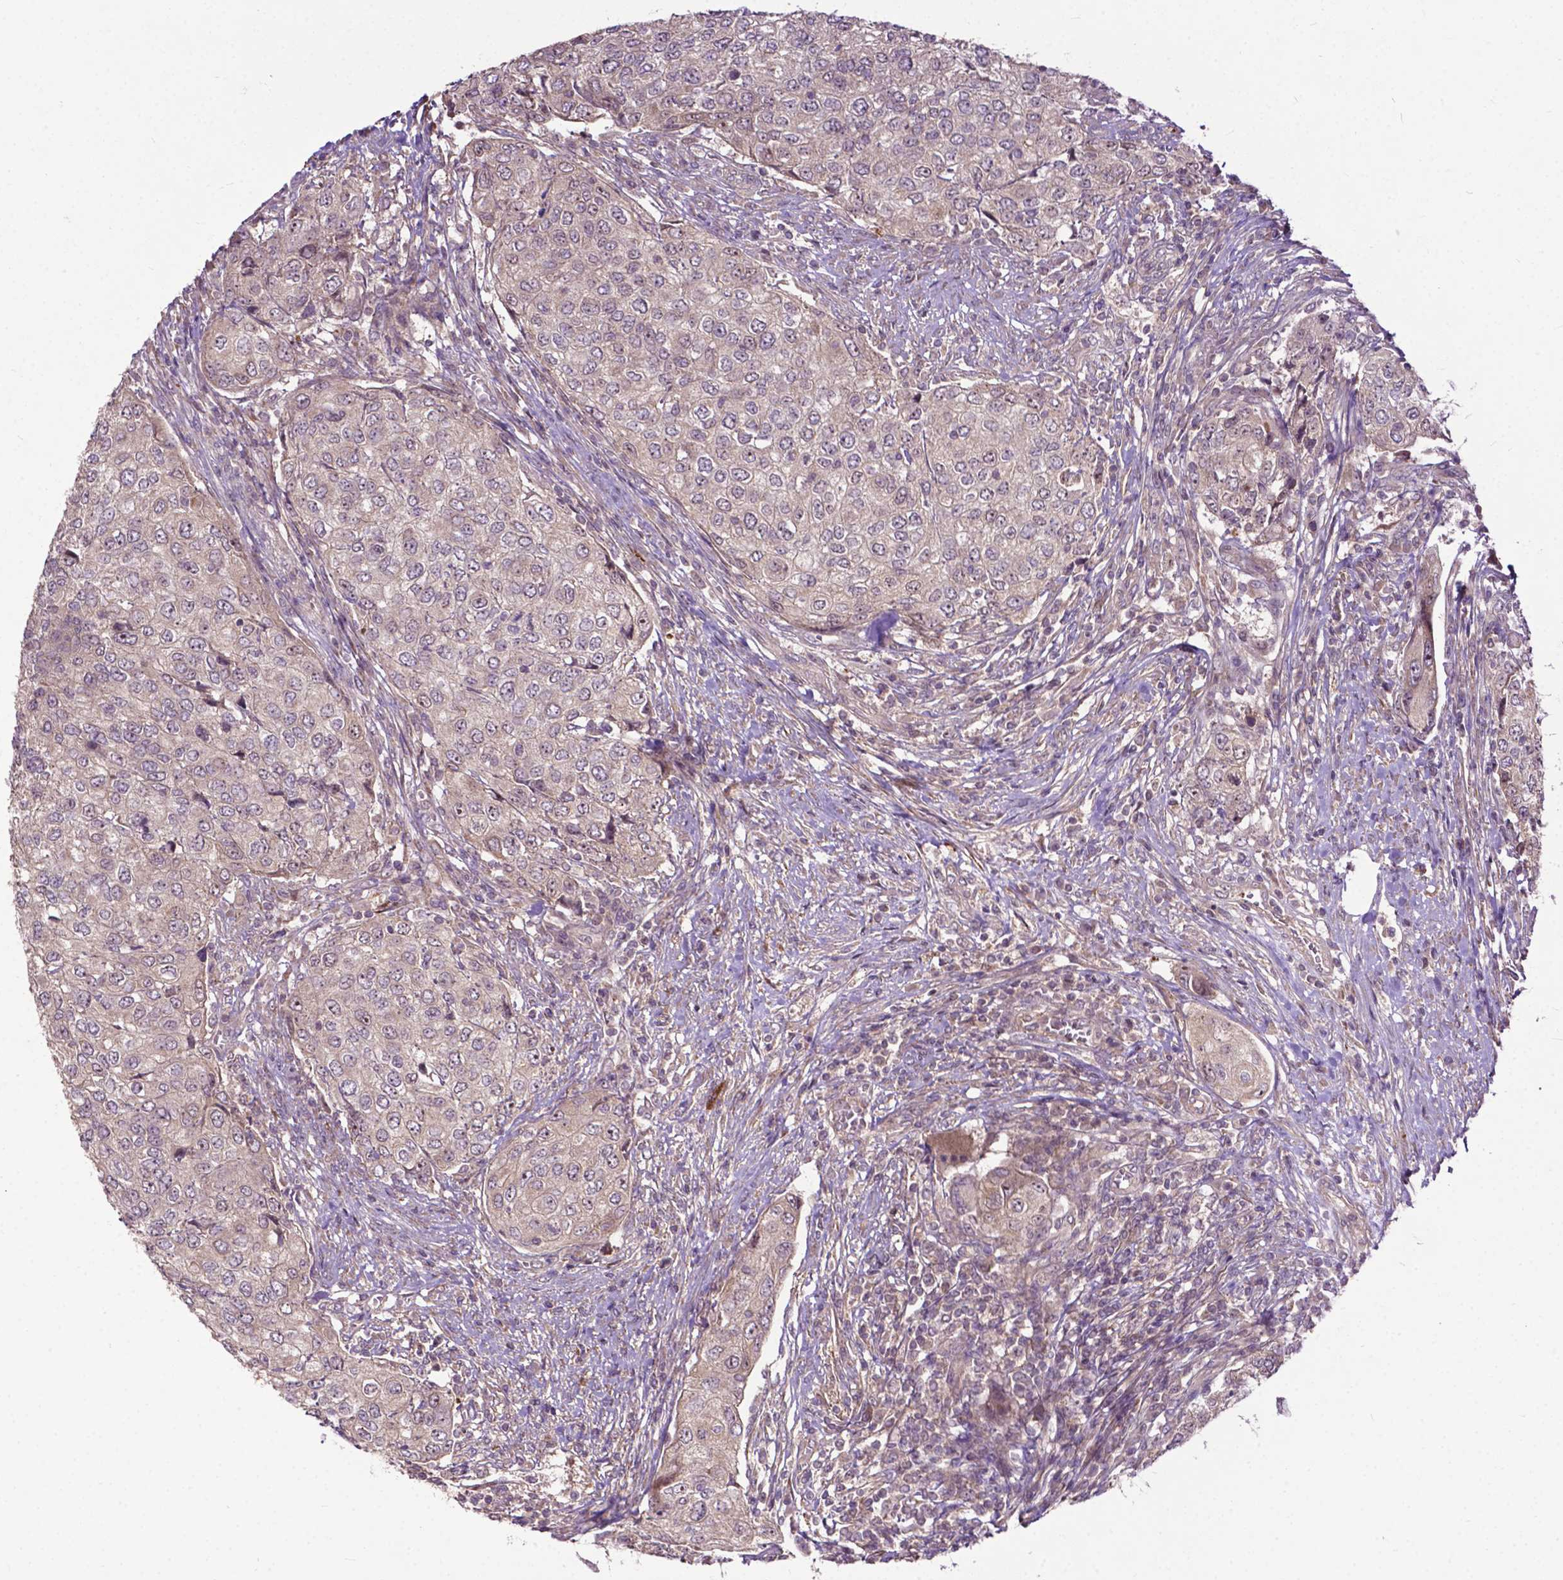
{"staining": {"intensity": "weak", "quantity": "<25%", "location": "cytoplasmic/membranous,nuclear"}, "tissue": "urothelial cancer", "cell_type": "Tumor cells", "image_type": "cancer", "snomed": [{"axis": "morphology", "description": "Urothelial carcinoma, High grade"}, {"axis": "topography", "description": "Urinary bladder"}], "caption": "Tumor cells are negative for brown protein staining in urothelial carcinoma (high-grade).", "gene": "PARP3", "patient": {"sex": "female", "age": 78}}